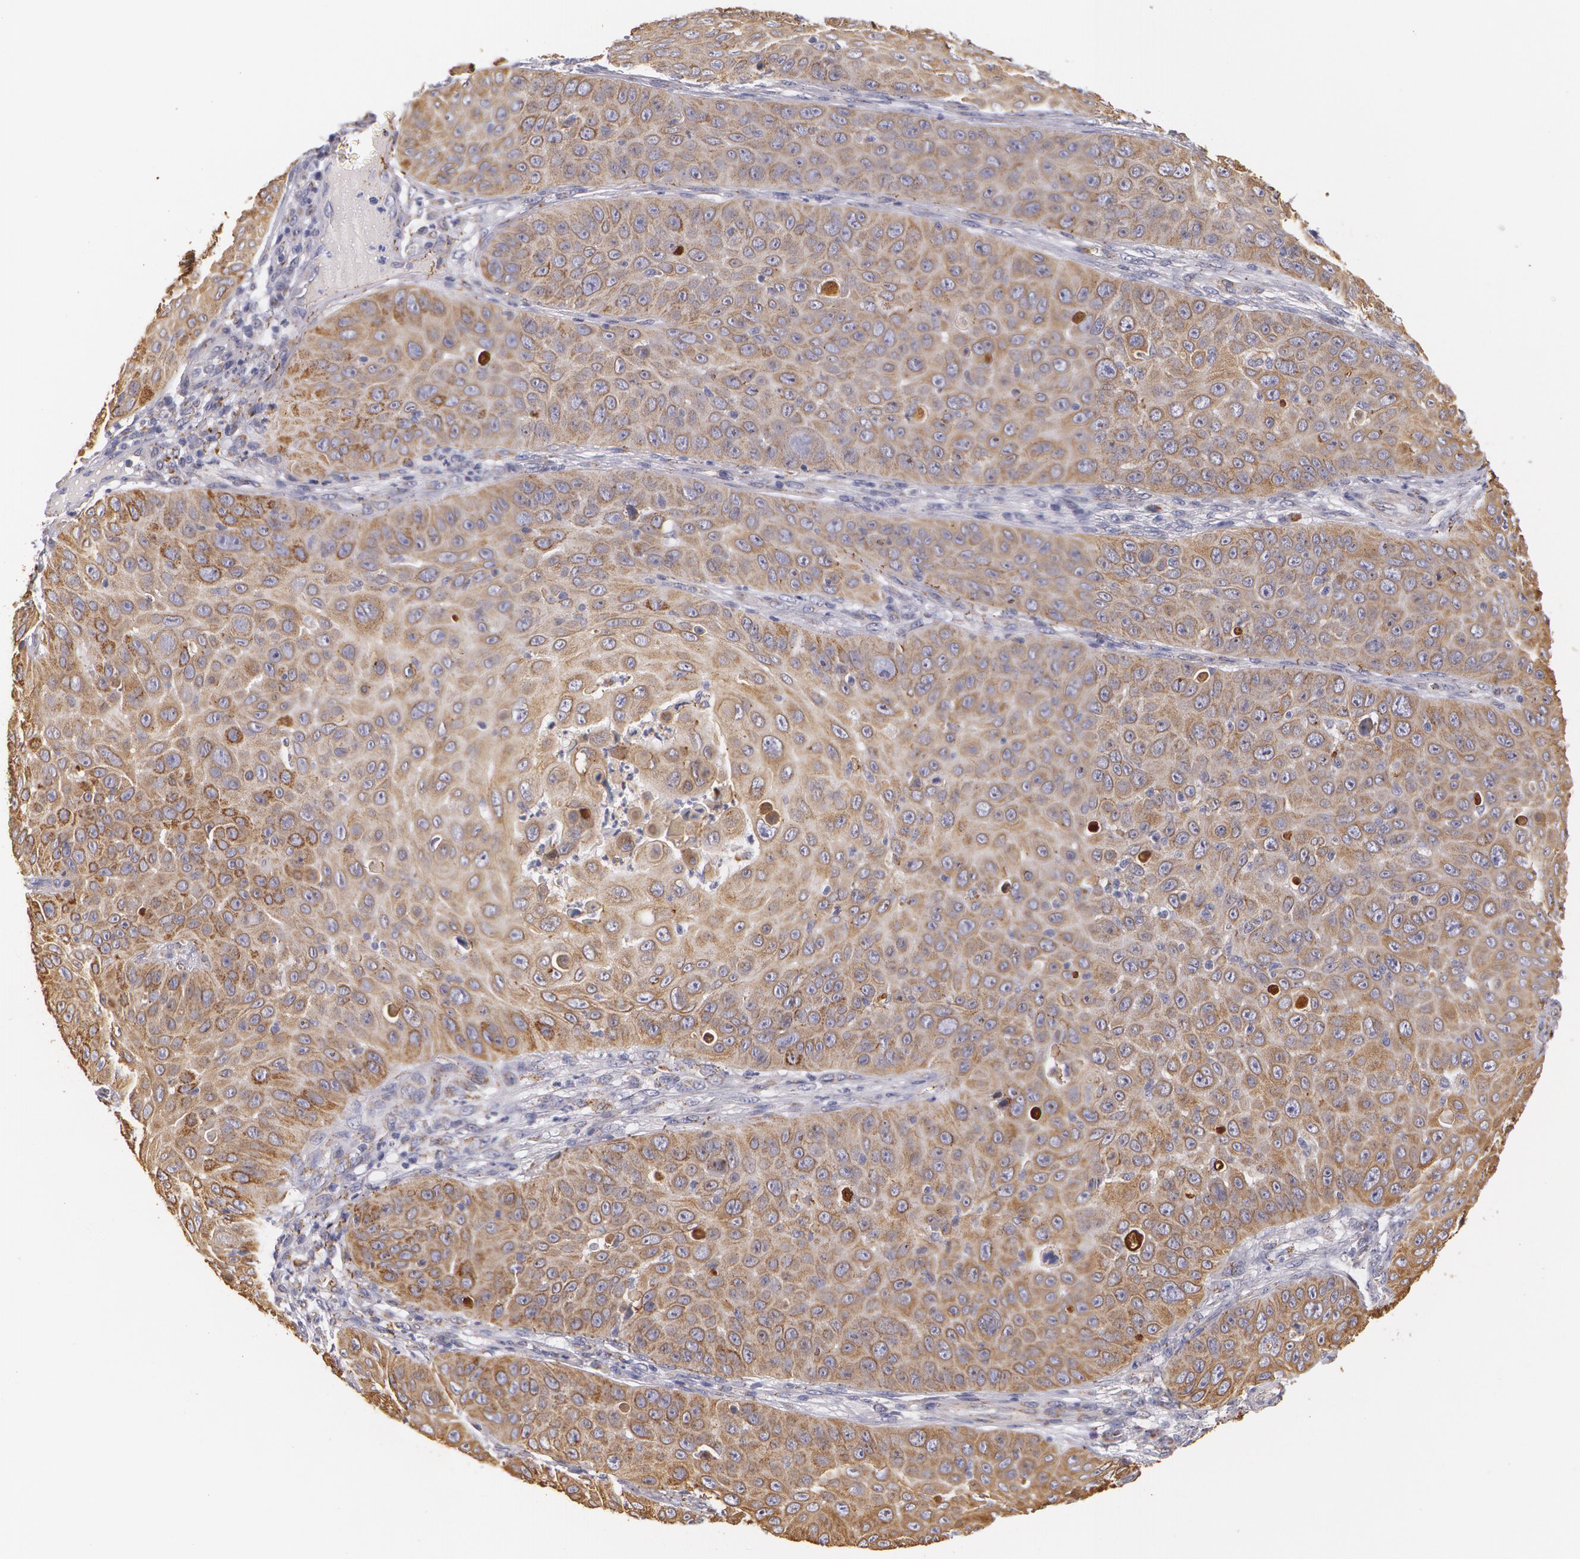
{"staining": {"intensity": "moderate", "quantity": ">75%", "location": "cytoplasmic/membranous"}, "tissue": "skin cancer", "cell_type": "Tumor cells", "image_type": "cancer", "snomed": [{"axis": "morphology", "description": "Squamous cell carcinoma, NOS"}, {"axis": "topography", "description": "Skin"}], "caption": "High-power microscopy captured an immunohistochemistry (IHC) image of squamous cell carcinoma (skin), revealing moderate cytoplasmic/membranous expression in approximately >75% of tumor cells. The staining was performed using DAB (3,3'-diaminobenzidine) to visualize the protein expression in brown, while the nuclei were stained in blue with hematoxylin (Magnification: 20x).", "gene": "KRT18", "patient": {"sex": "male", "age": 82}}